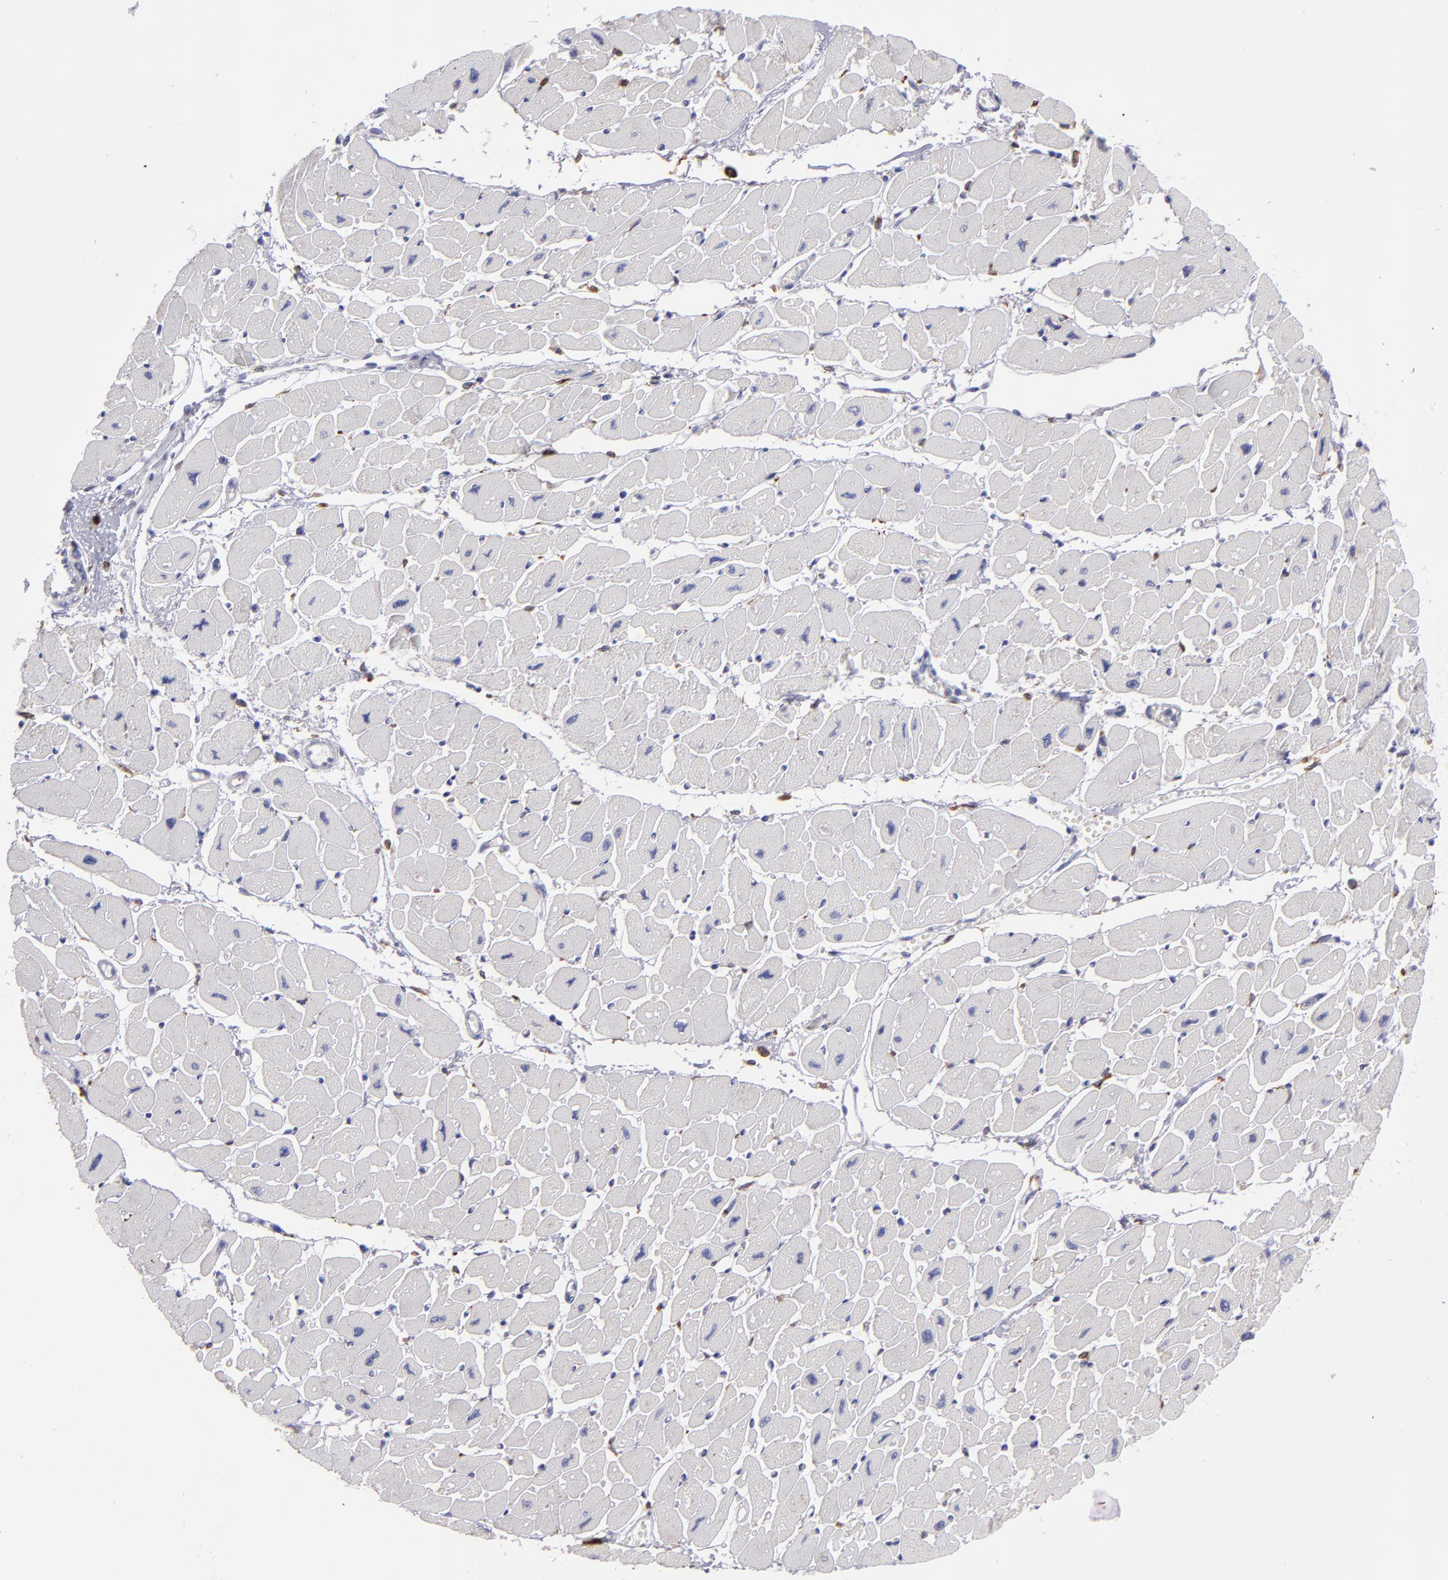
{"staining": {"intensity": "negative", "quantity": "none", "location": "none"}, "tissue": "heart muscle", "cell_type": "Cardiomyocytes", "image_type": "normal", "snomed": [{"axis": "morphology", "description": "Normal tissue, NOS"}, {"axis": "topography", "description": "Heart"}], "caption": "High magnification brightfield microscopy of unremarkable heart muscle stained with DAB (3,3'-diaminobenzidine) (brown) and counterstained with hematoxylin (blue): cardiomyocytes show no significant expression. Brightfield microscopy of immunohistochemistry (IHC) stained with DAB (3,3'-diaminobenzidine) (brown) and hematoxylin (blue), captured at high magnification.", "gene": "PTGS1", "patient": {"sex": "female", "age": 54}}